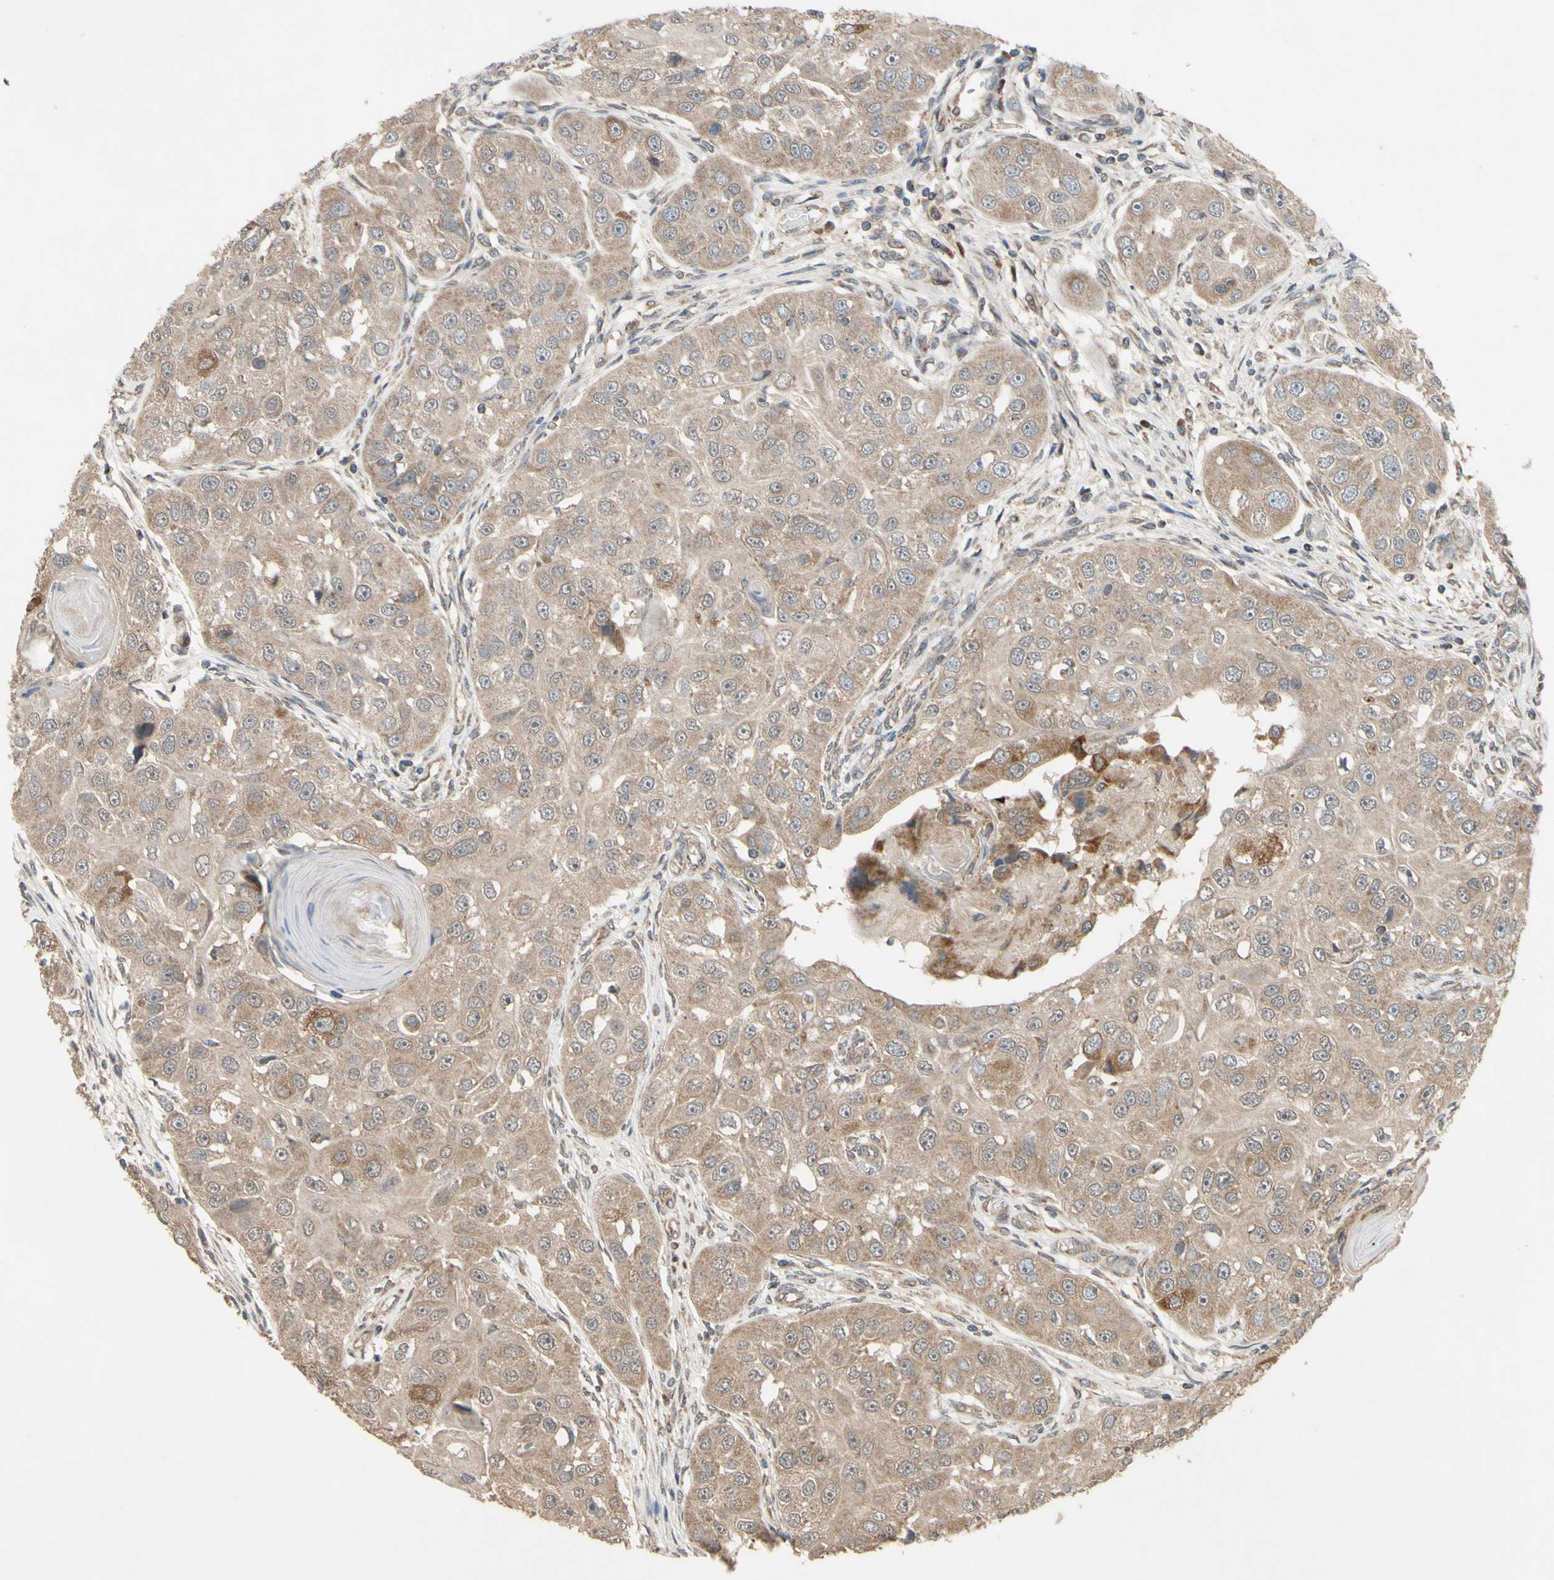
{"staining": {"intensity": "weak", "quantity": ">75%", "location": "cytoplasmic/membranous"}, "tissue": "head and neck cancer", "cell_type": "Tumor cells", "image_type": "cancer", "snomed": [{"axis": "morphology", "description": "Normal tissue, NOS"}, {"axis": "morphology", "description": "Squamous cell carcinoma, NOS"}, {"axis": "topography", "description": "Skeletal muscle"}, {"axis": "topography", "description": "Head-Neck"}], "caption": "Tumor cells demonstrate weak cytoplasmic/membranous positivity in about >75% of cells in head and neck cancer (squamous cell carcinoma).", "gene": "CD164", "patient": {"sex": "male", "age": 51}}